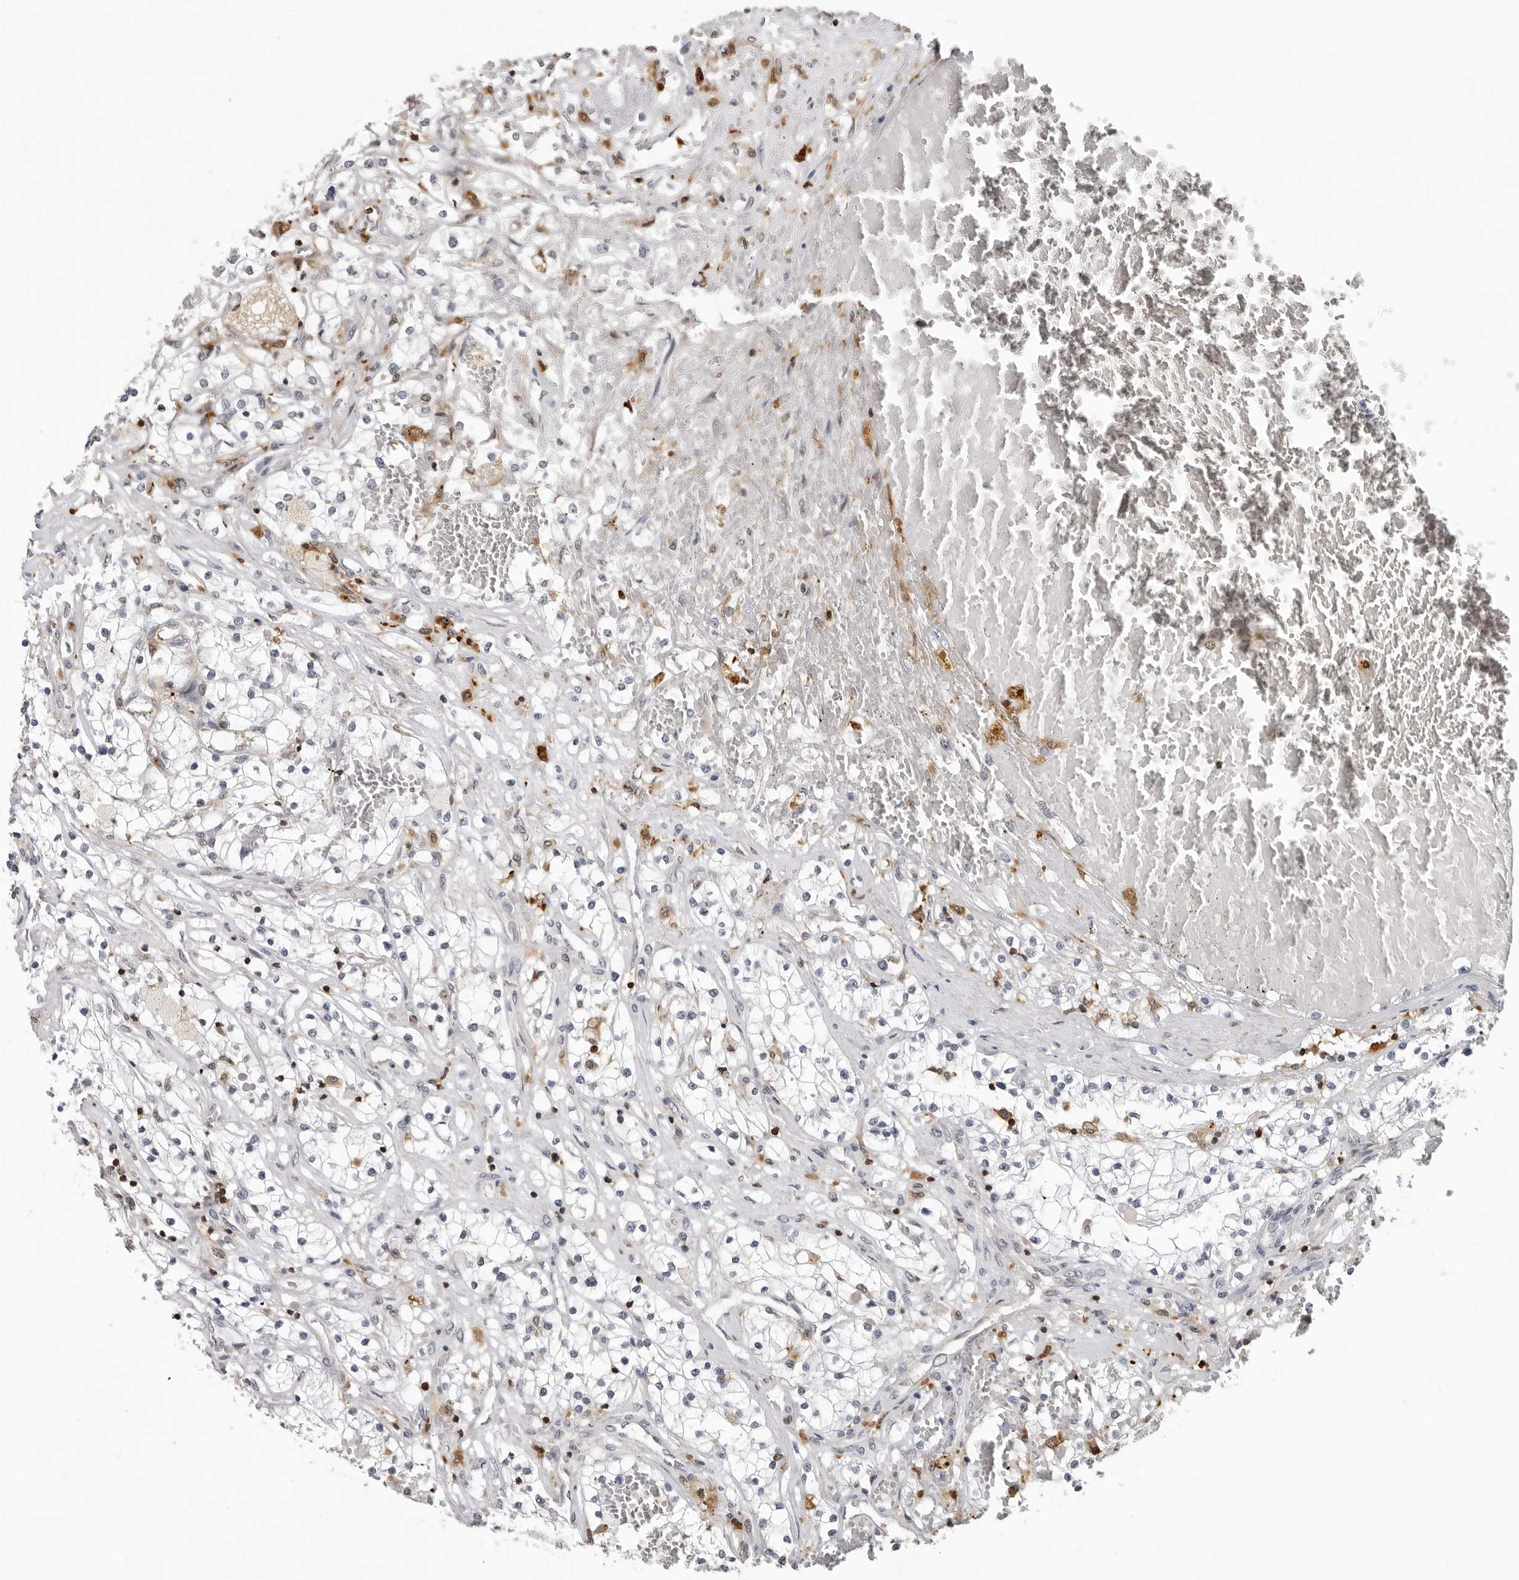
{"staining": {"intensity": "negative", "quantity": "none", "location": "none"}, "tissue": "renal cancer", "cell_type": "Tumor cells", "image_type": "cancer", "snomed": [{"axis": "morphology", "description": "Normal tissue, NOS"}, {"axis": "morphology", "description": "Adenocarcinoma, NOS"}, {"axis": "topography", "description": "Kidney"}], "caption": "A high-resolution photomicrograph shows IHC staining of renal cancer (adenocarcinoma), which exhibits no significant positivity in tumor cells.", "gene": "HSPH1", "patient": {"sex": "male", "age": 68}}